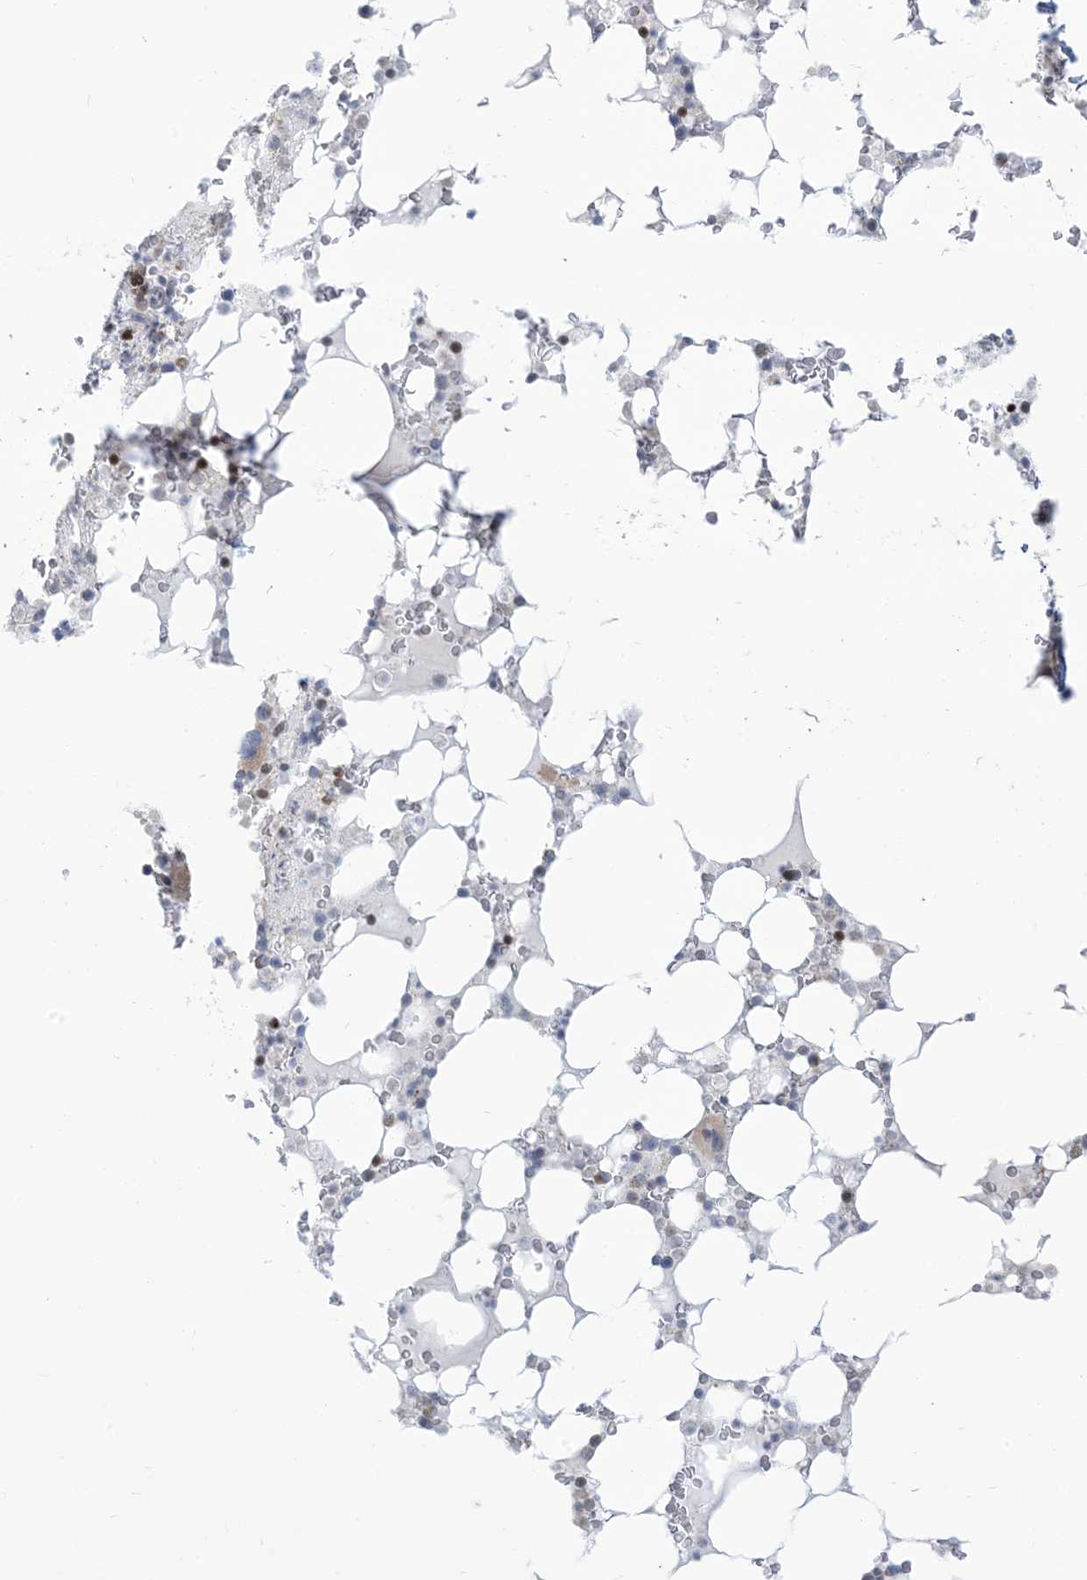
{"staining": {"intensity": "moderate", "quantity": "<25%", "location": "cytoplasmic/membranous"}, "tissue": "bone marrow", "cell_type": "Hematopoietic cells", "image_type": "normal", "snomed": [{"axis": "morphology", "description": "Normal tissue, NOS"}, {"axis": "topography", "description": "Bone marrow"}], "caption": "Protein staining of benign bone marrow reveals moderate cytoplasmic/membranous expression in about <25% of hematopoietic cells. (IHC, brightfield microscopy, high magnification).", "gene": "AFTPH", "patient": {"sex": "male", "age": 58}}